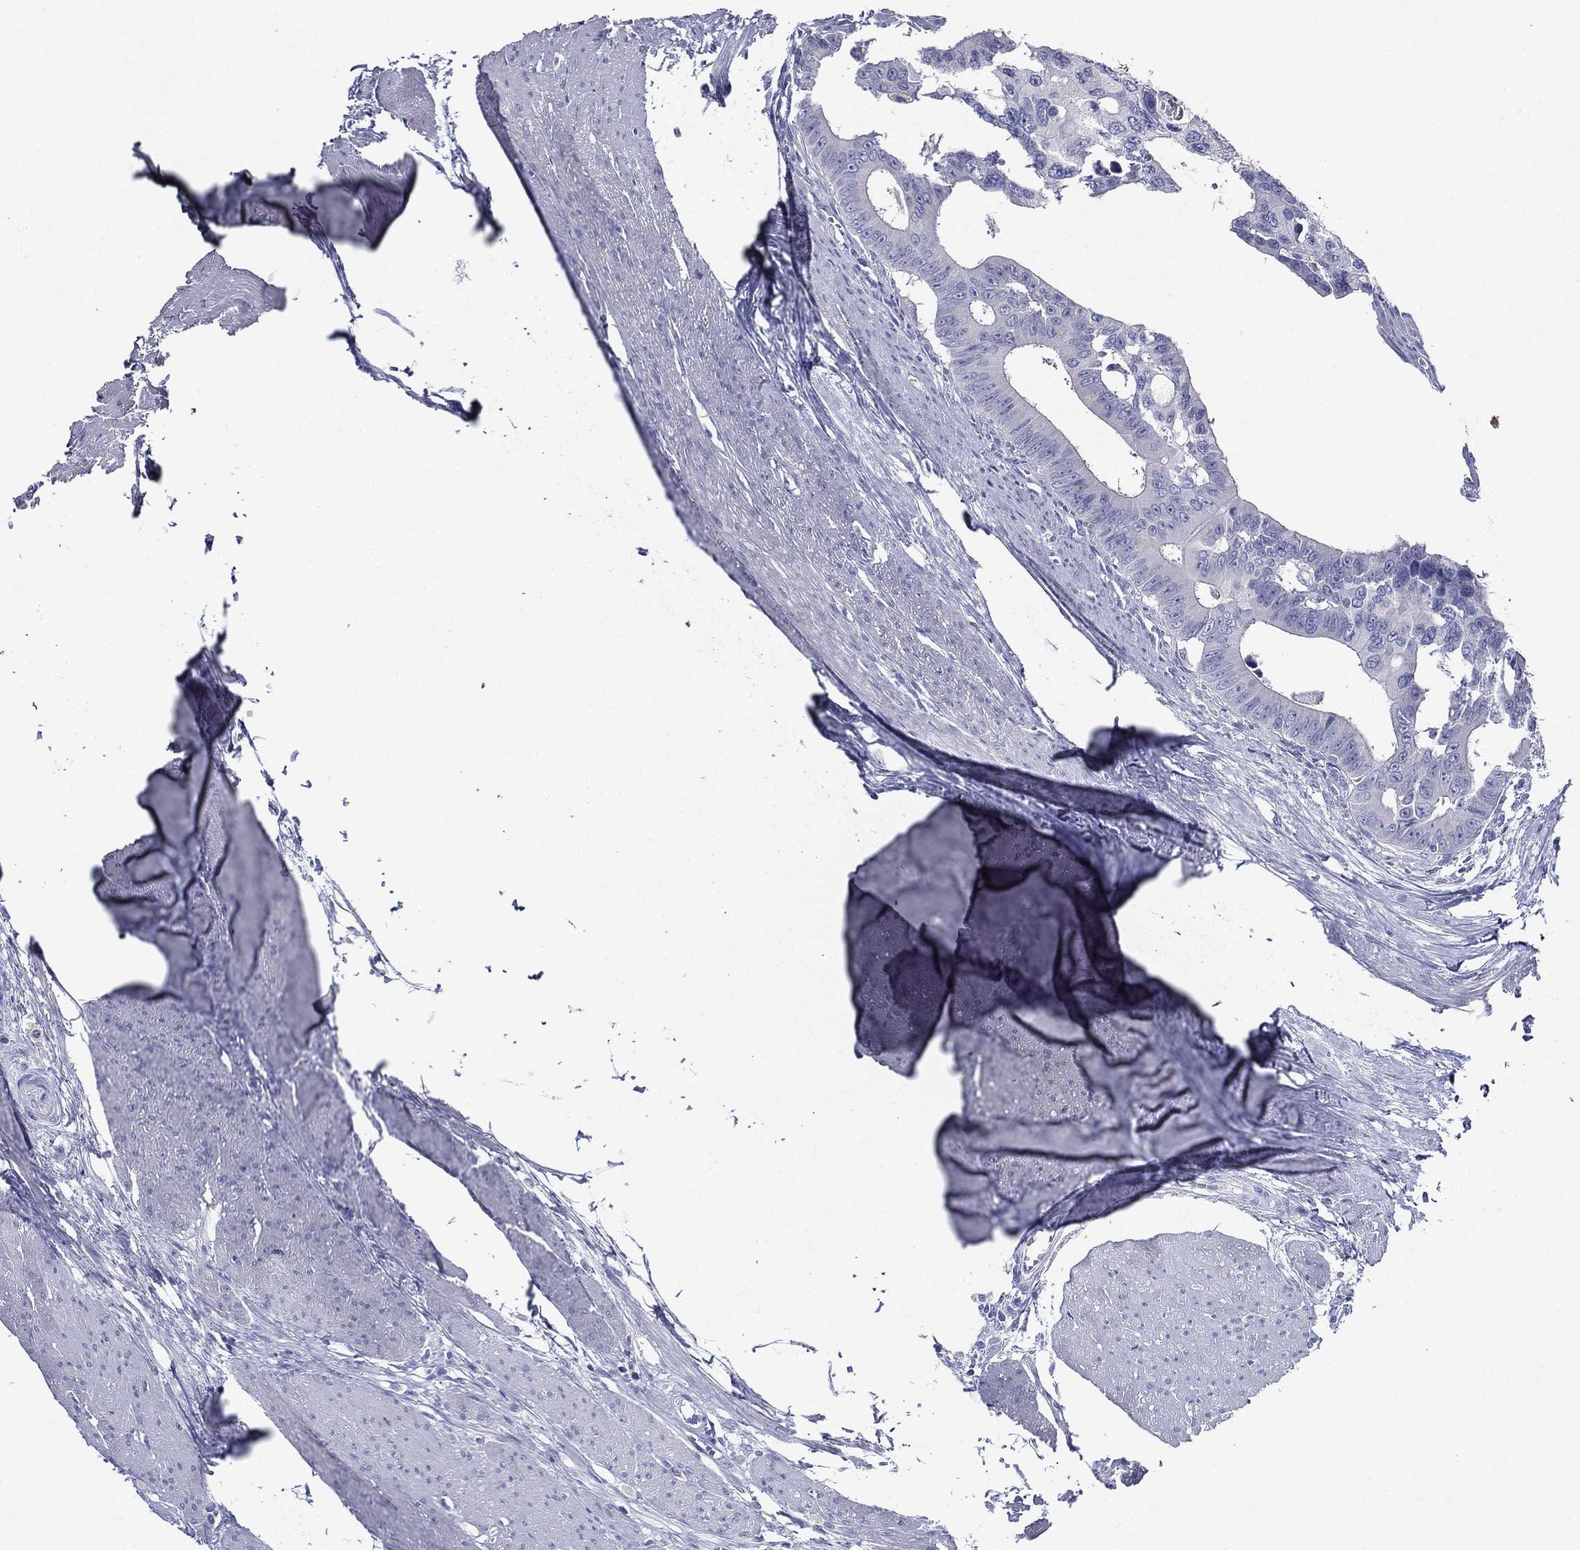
{"staining": {"intensity": "negative", "quantity": "none", "location": "none"}, "tissue": "colorectal cancer", "cell_type": "Tumor cells", "image_type": "cancer", "snomed": [{"axis": "morphology", "description": "Adenocarcinoma, NOS"}, {"axis": "topography", "description": "Rectum"}], "caption": "Histopathology image shows no significant protein positivity in tumor cells of adenocarcinoma (colorectal). (Stains: DAB IHC with hematoxylin counter stain, Microscopy: brightfield microscopy at high magnification).", "gene": "TGM1", "patient": {"sex": "male", "age": 64}}